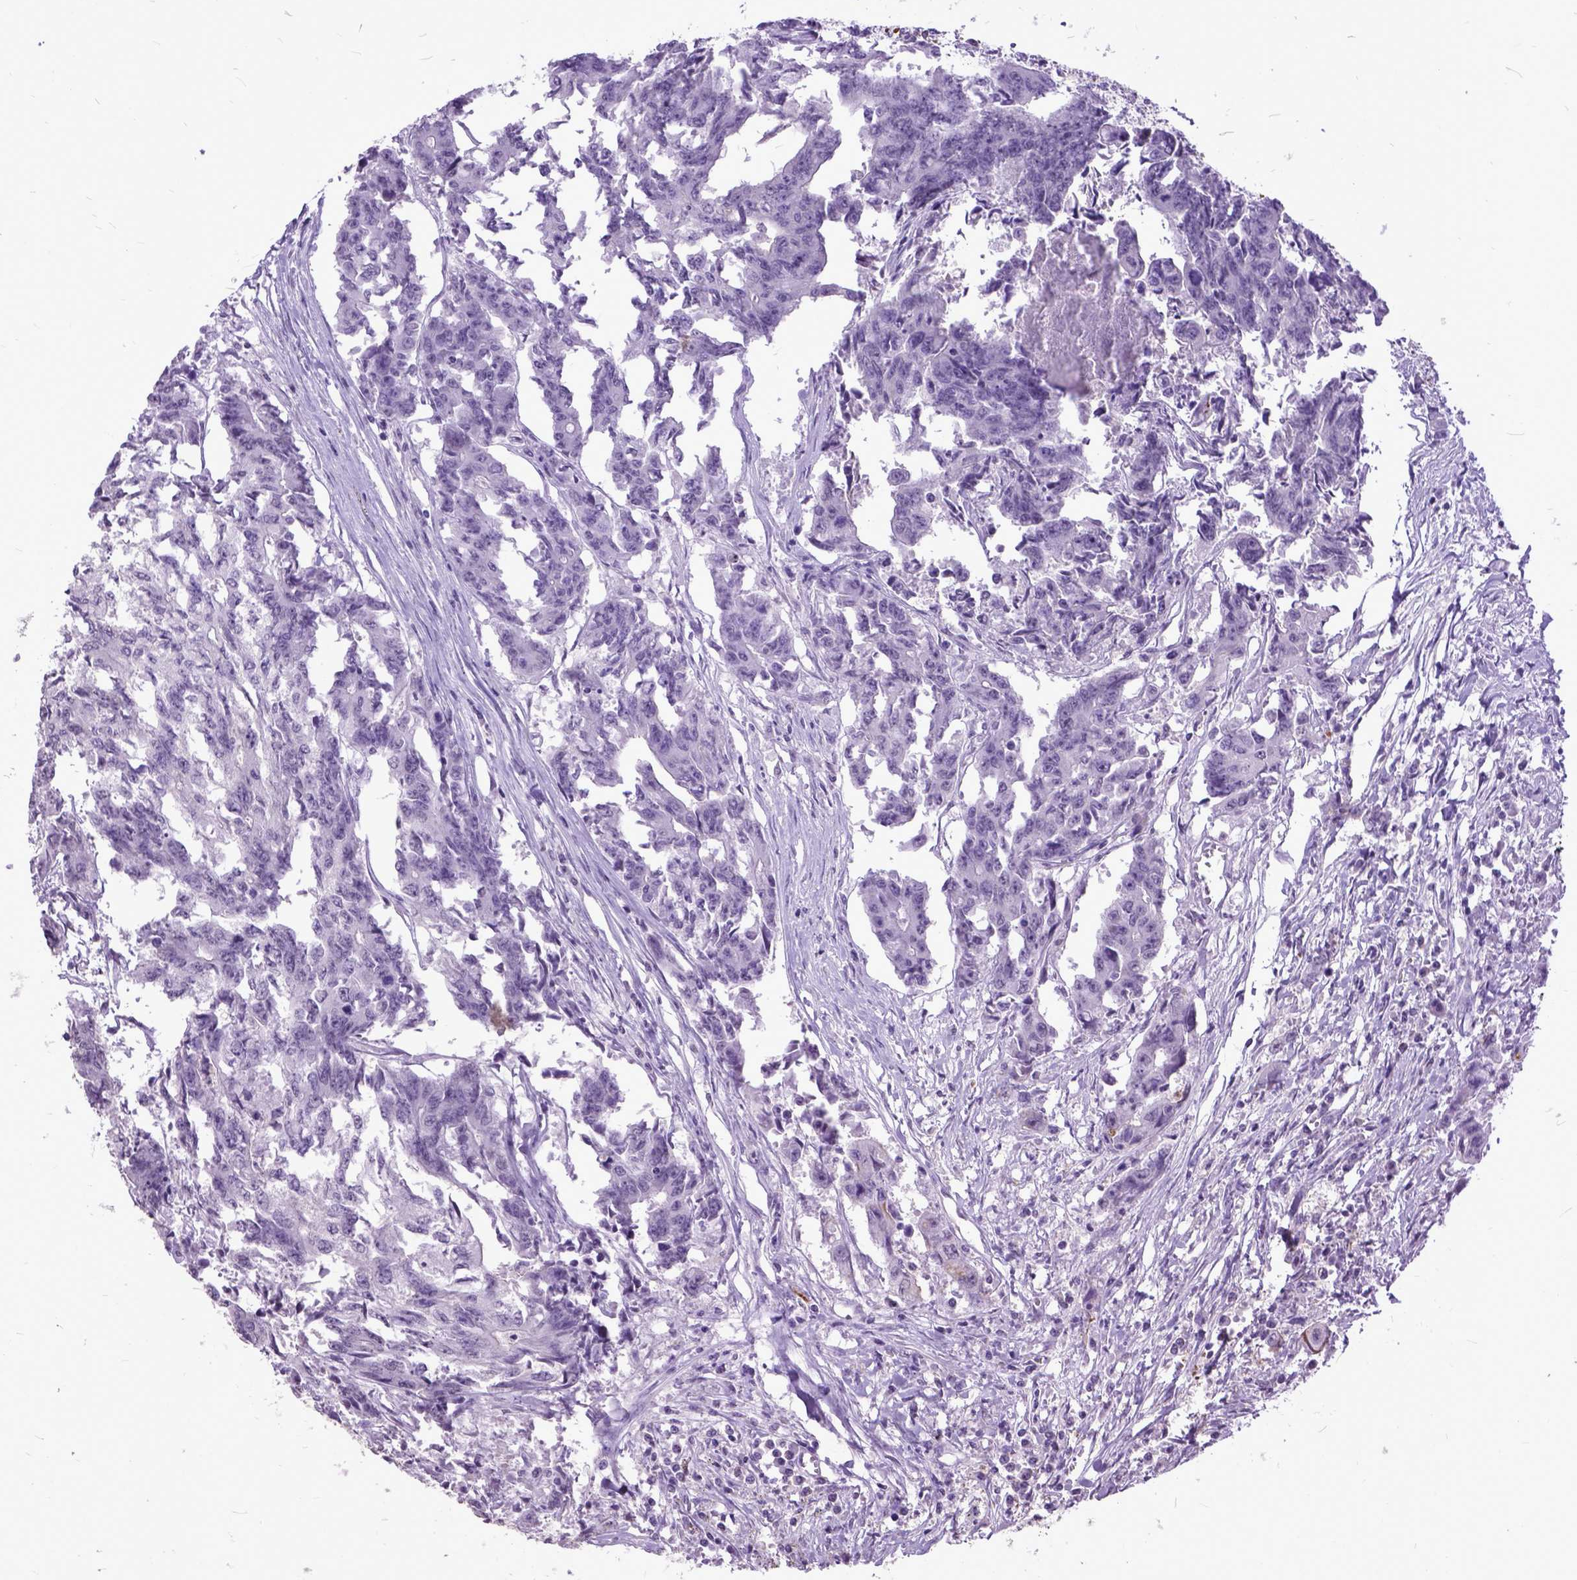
{"staining": {"intensity": "negative", "quantity": "none", "location": "none"}, "tissue": "colorectal cancer", "cell_type": "Tumor cells", "image_type": "cancer", "snomed": [{"axis": "morphology", "description": "Adenocarcinoma, NOS"}, {"axis": "topography", "description": "Rectum"}], "caption": "DAB immunohistochemical staining of human adenocarcinoma (colorectal) demonstrates no significant positivity in tumor cells. (Stains: DAB (3,3'-diaminobenzidine) IHC with hematoxylin counter stain, Microscopy: brightfield microscopy at high magnification).", "gene": "MARCHF10", "patient": {"sex": "male", "age": 54}}